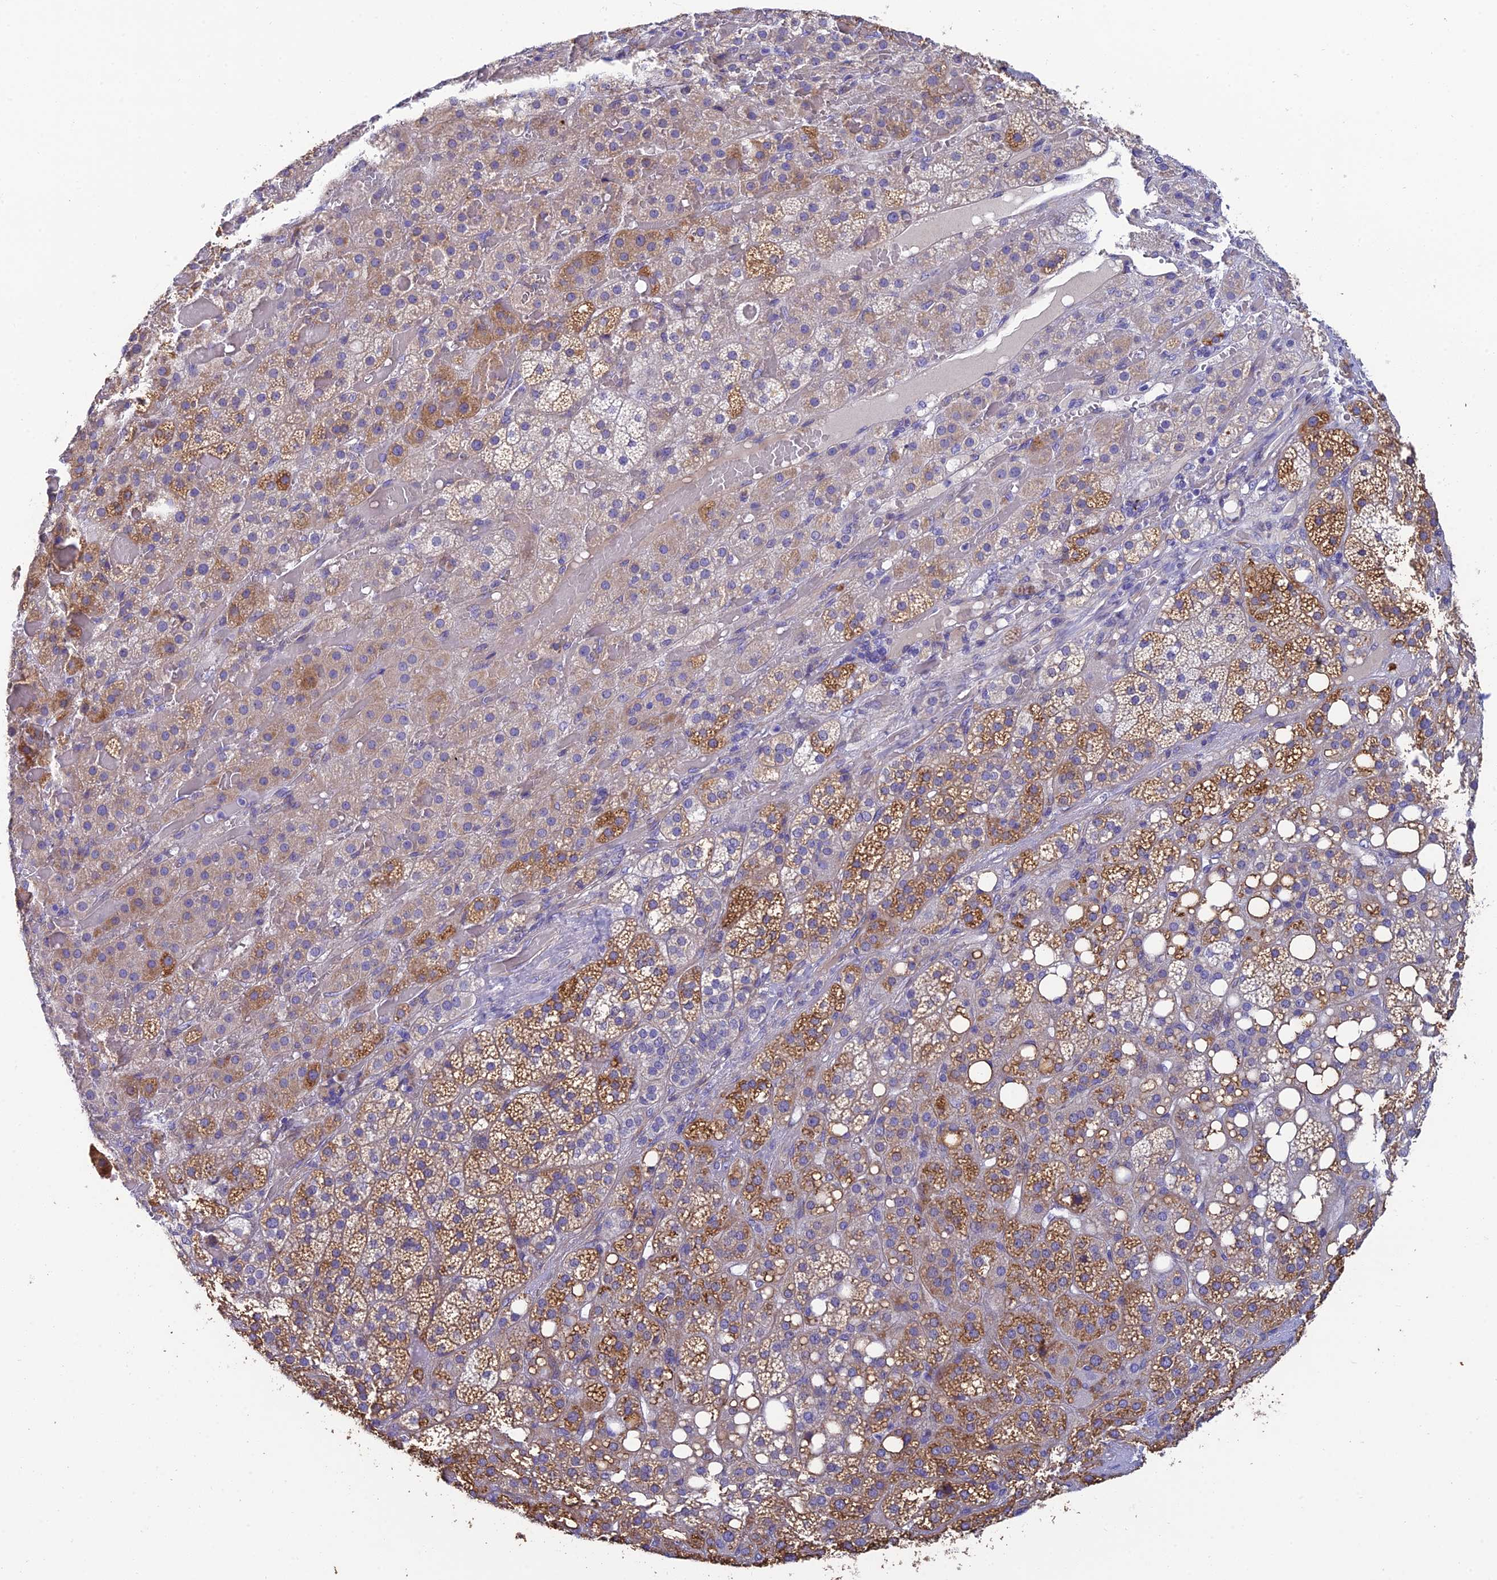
{"staining": {"intensity": "moderate", "quantity": "25%-75%", "location": "cytoplasmic/membranous"}, "tissue": "adrenal gland", "cell_type": "Glandular cells", "image_type": "normal", "snomed": [{"axis": "morphology", "description": "Normal tissue, NOS"}, {"axis": "topography", "description": "Adrenal gland"}], "caption": "Immunohistochemical staining of unremarkable human adrenal gland reveals moderate cytoplasmic/membranous protein expression in about 25%-75% of glandular cells.", "gene": "MACIR", "patient": {"sex": "female", "age": 59}}